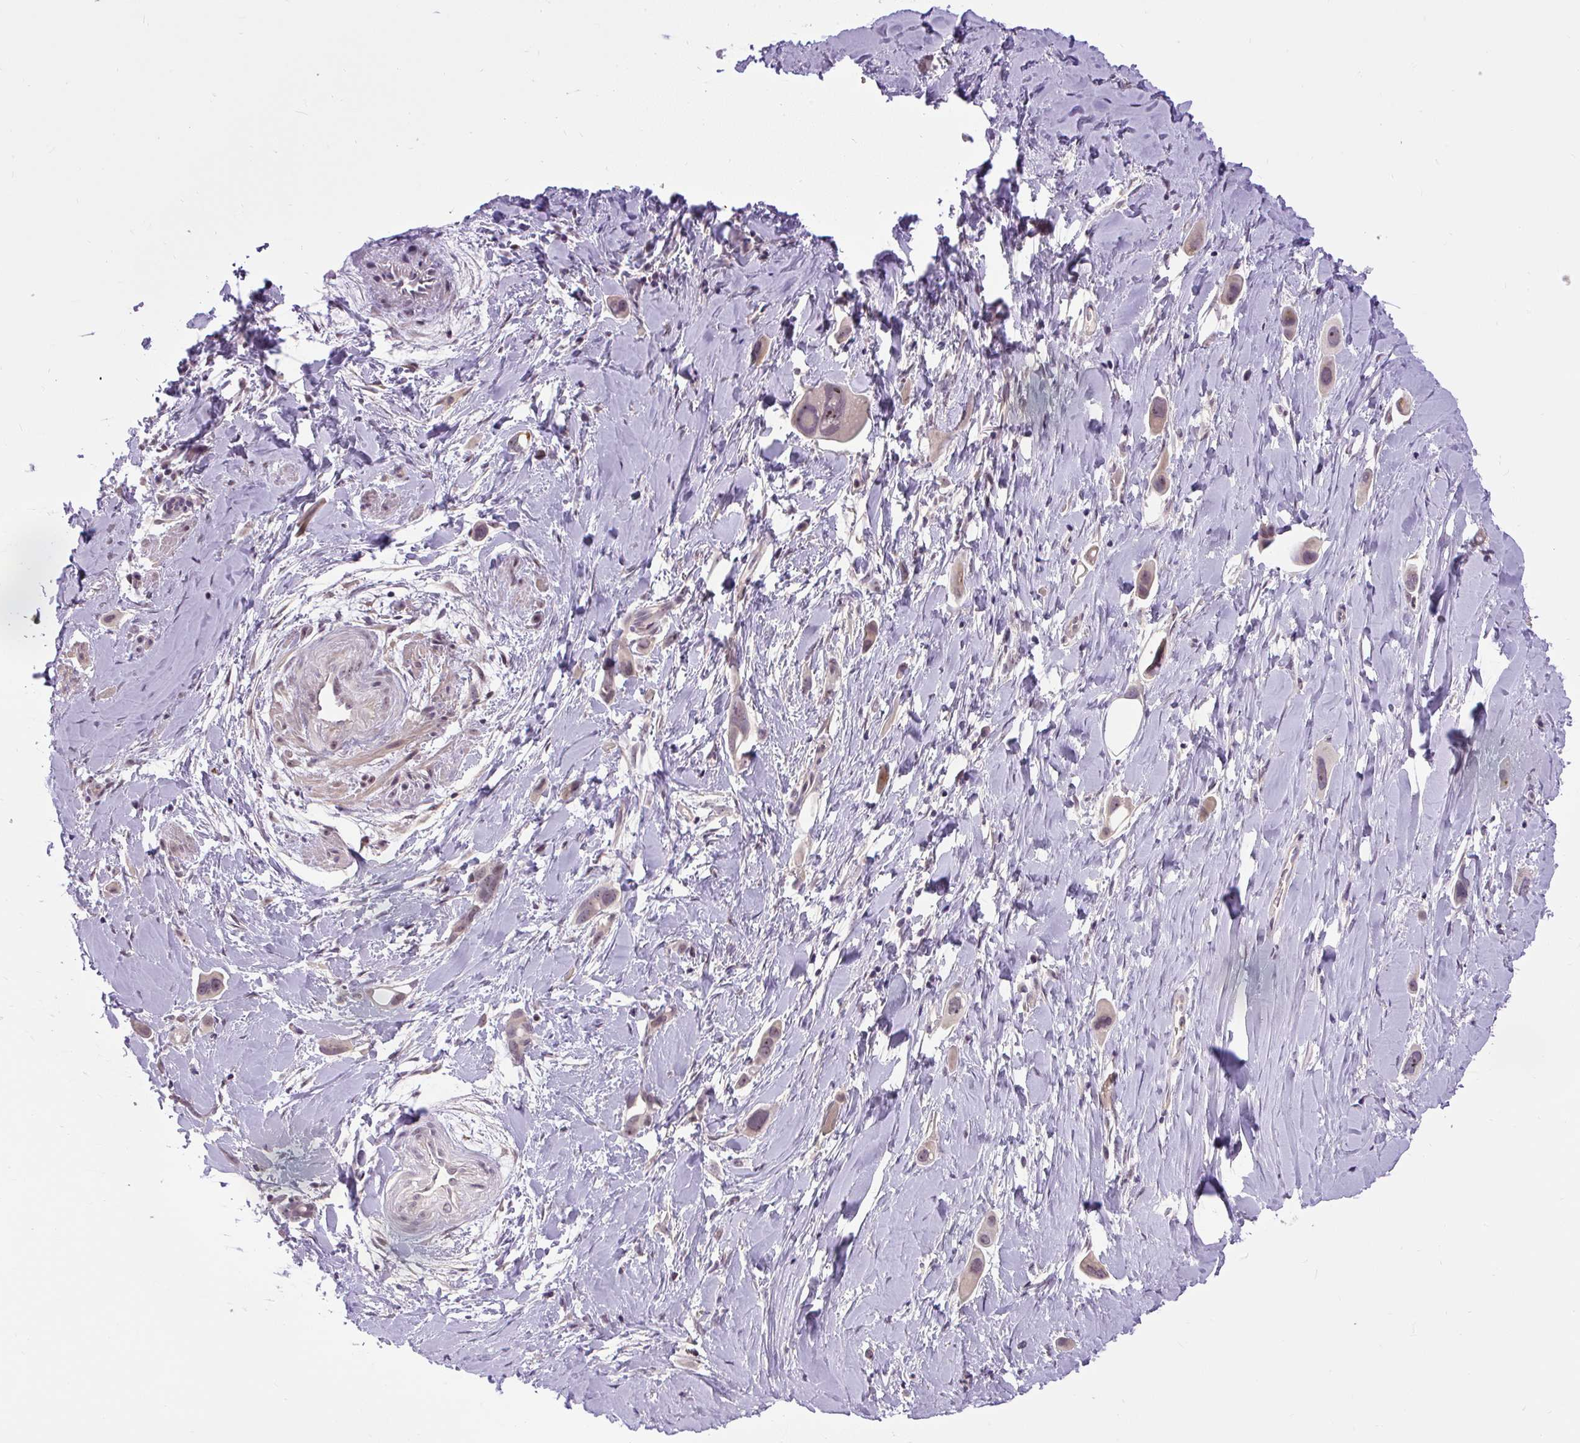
{"staining": {"intensity": "weak", "quantity": ">75%", "location": "cytoplasmic/membranous,nuclear"}, "tissue": "lung cancer", "cell_type": "Tumor cells", "image_type": "cancer", "snomed": [{"axis": "morphology", "description": "Adenocarcinoma, NOS"}, {"axis": "topography", "description": "Lung"}], "caption": "Immunohistochemical staining of human lung cancer (adenocarcinoma) demonstrates low levels of weak cytoplasmic/membranous and nuclear staining in about >75% of tumor cells.", "gene": "FAM117B", "patient": {"sex": "male", "age": 76}}